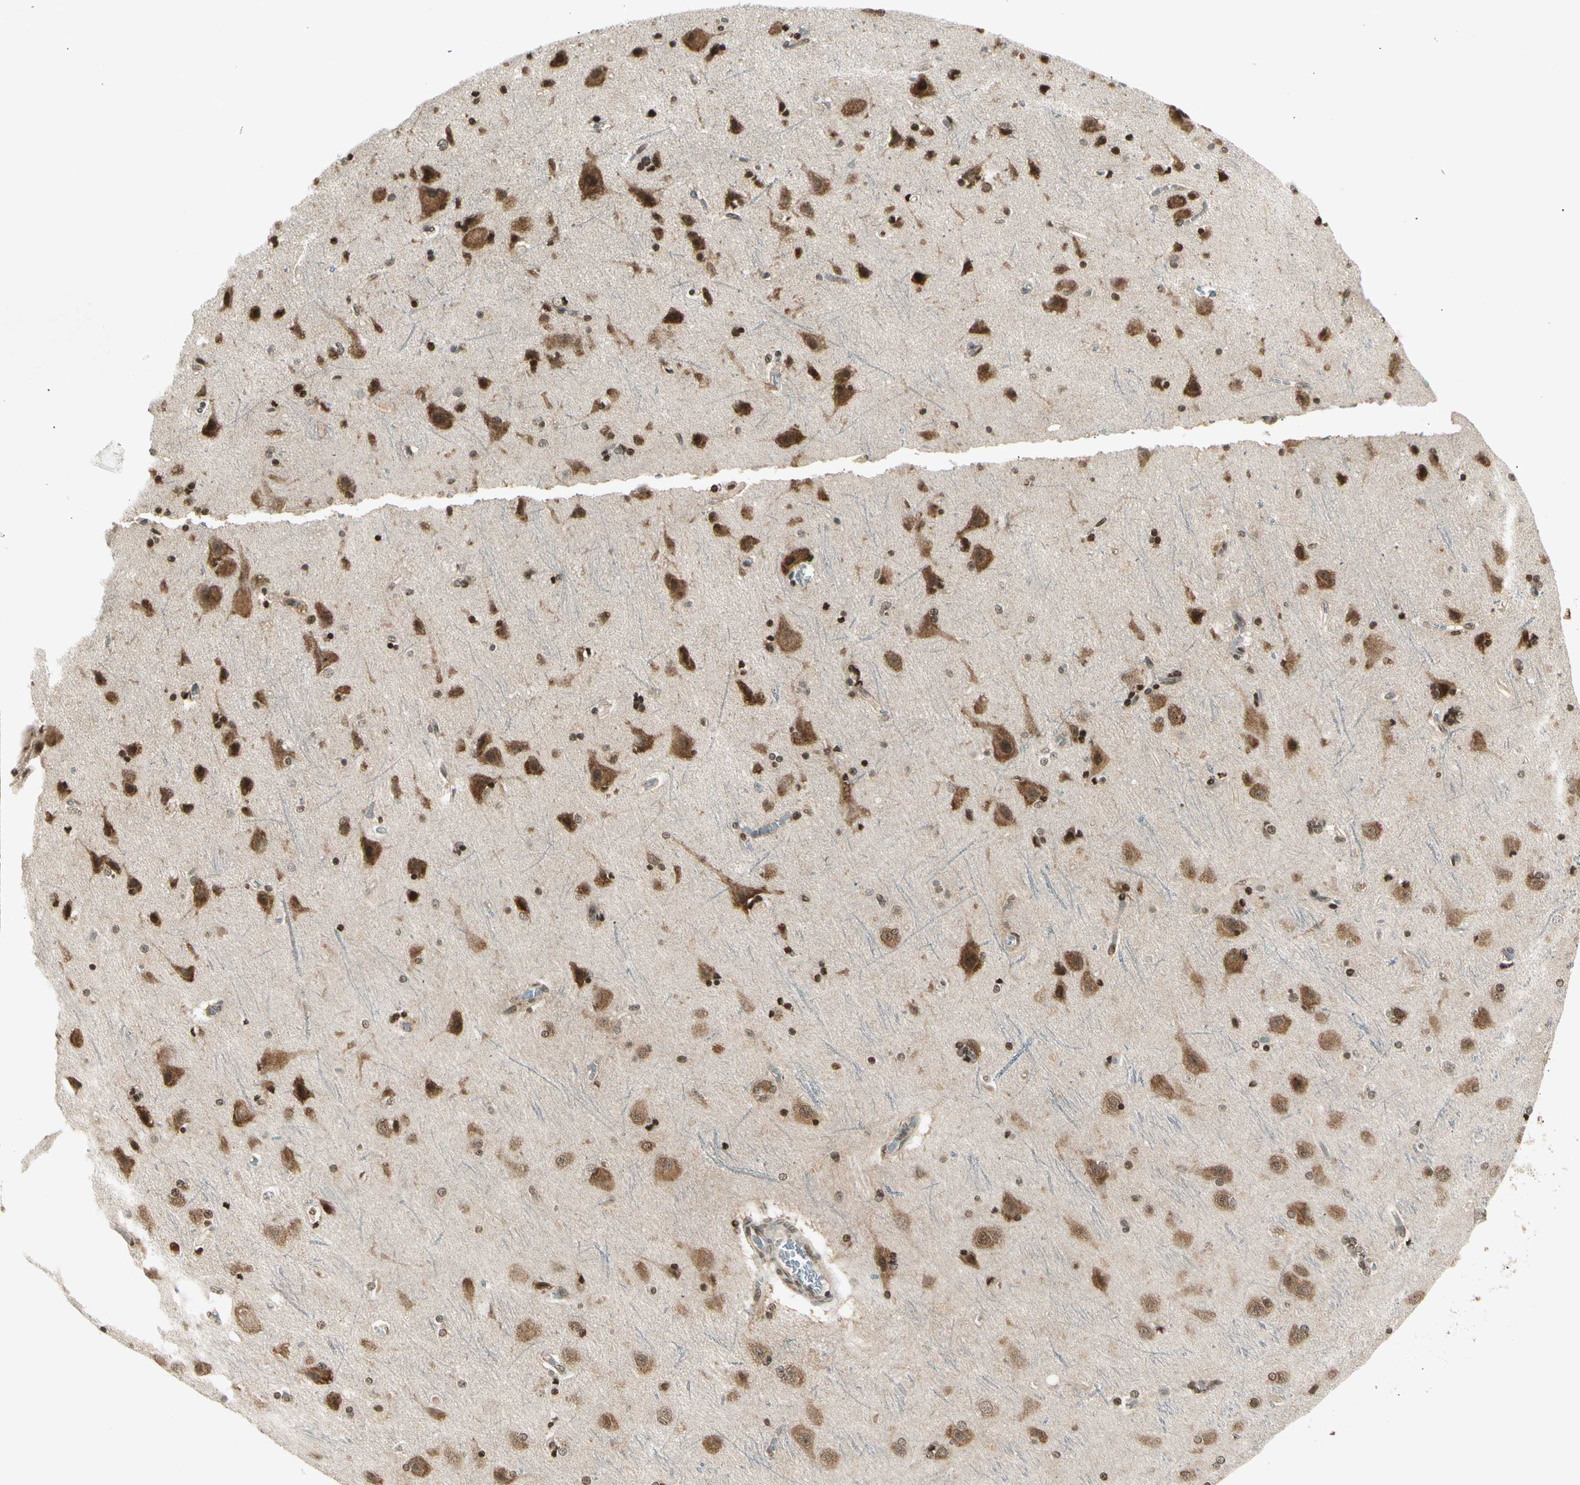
{"staining": {"intensity": "weak", "quantity": "25%-75%", "location": "cytoplasmic/membranous"}, "tissue": "cerebral cortex", "cell_type": "Endothelial cells", "image_type": "normal", "snomed": [{"axis": "morphology", "description": "Normal tissue, NOS"}, {"axis": "topography", "description": "Cerebral cortex"}], "caption": "This micrograph exhibits normal cerebral cortex stained with immunohistochemistry (IHC) to label a protein in brown. The cytoplasmic/membranous of endothelial cells show weak positivity for the protein. Nuclei are counter-stained blue.", "gene": "SMN2", "patient": {"sex": "female", "age": 54}}